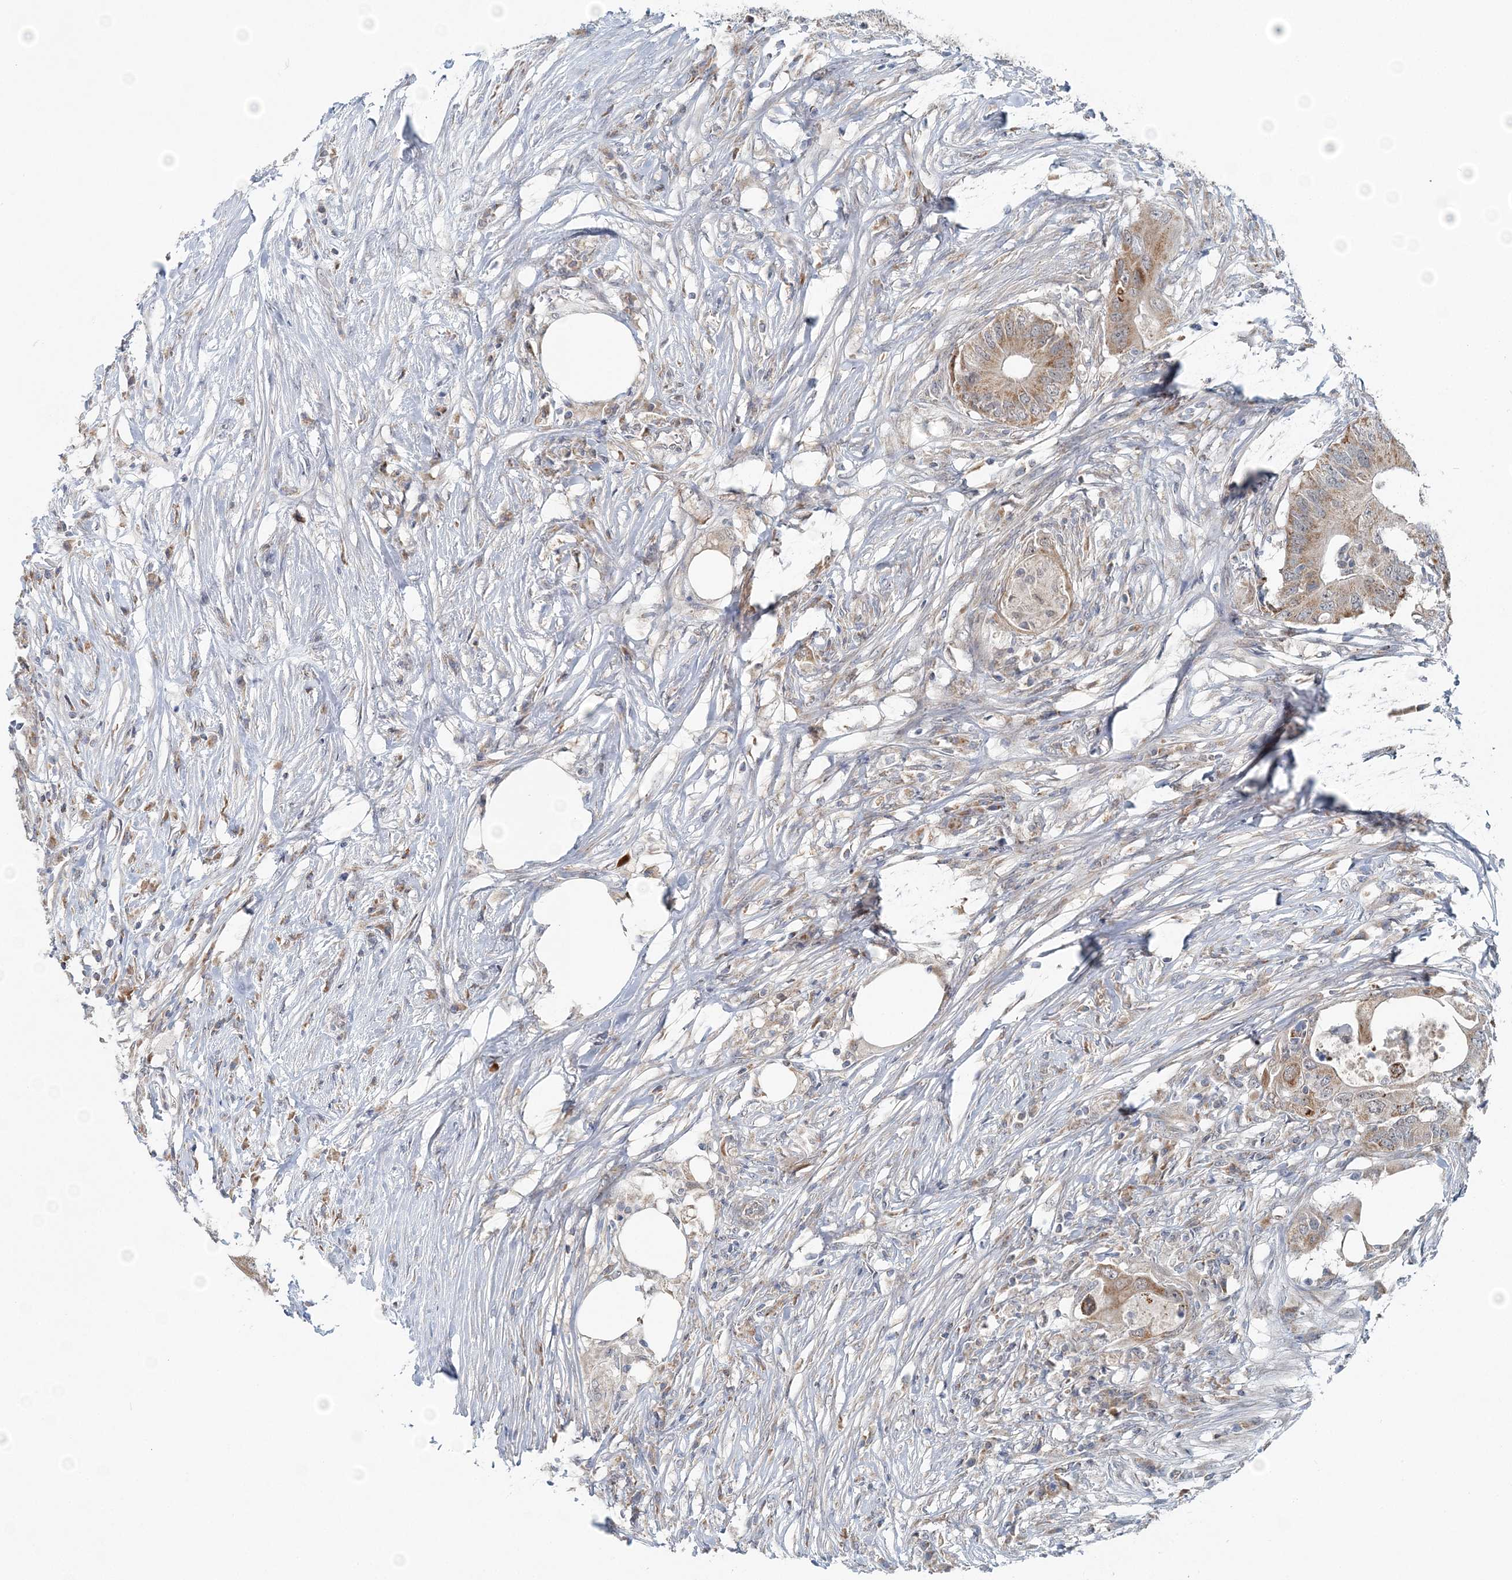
{"staining": {"intensity": "moderate", "quantity": ">75%", "location": "cytoplasmic/membranous"}, "tissue": "colorectal cancer", "cell_type": "Tumor cells", "image_type": "cancer", "snomed": [{"axis": "morphology", "description": "Adenocarcinoma, NOS"}, {"axis": "topography", "description": "Colon"}], "caption": "There is medium levels of moderate cytoplasmic/membranous staining in tumor cells of colorectal cancer, as demonstrated by immunohistochemical staining (brown color).", "gene": "RNF150", "patient": {"sex": "male", "age": 71}}